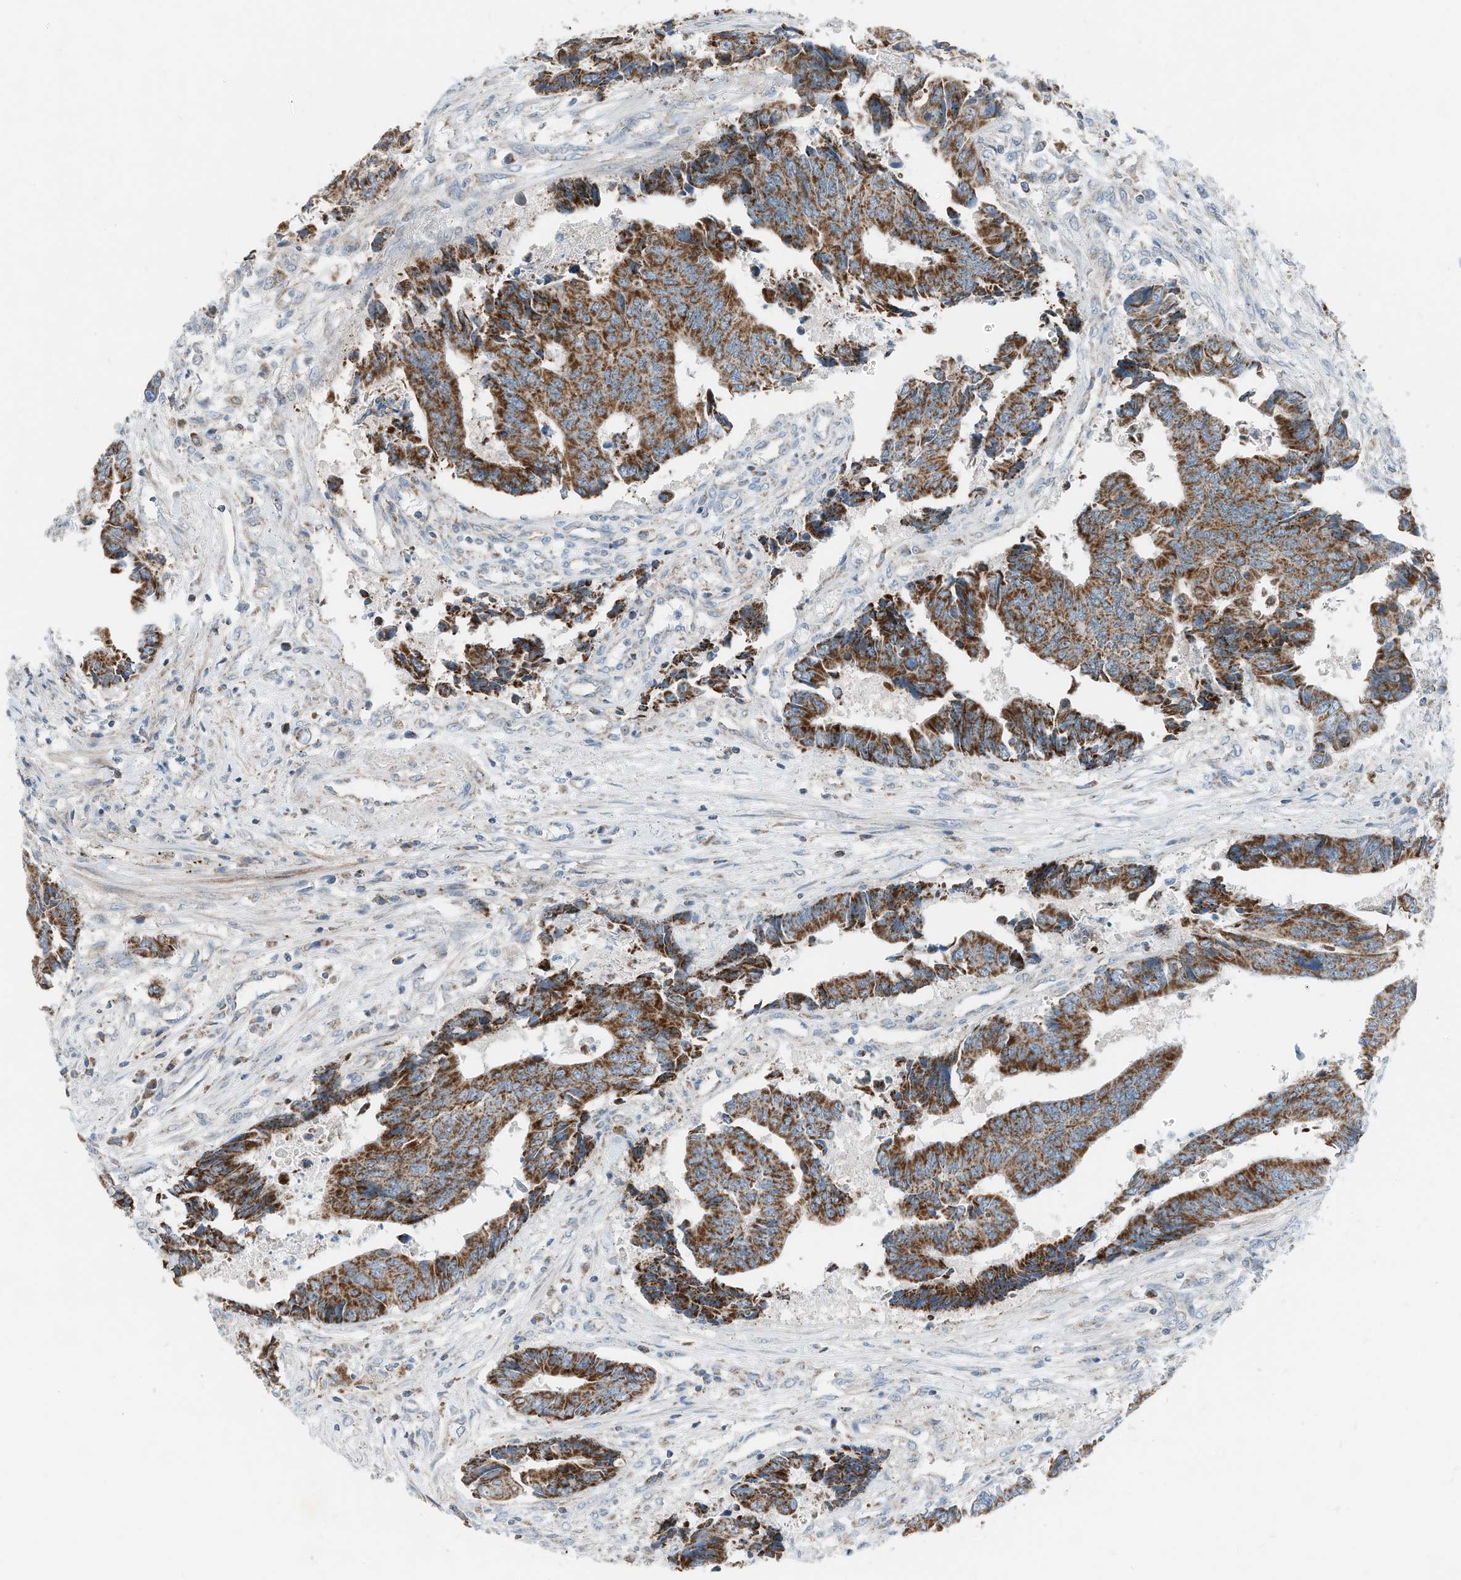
{"staining": {"intensity": "strong", "quantity": ">75%", "location": "cytoplasmic/membranous"}, "tissue": "colorectal cancer", "cell_type": "Tumor cells", "image_type": "cancer", "snomed": [{"axis": "morphology", "description": "Adenocarcinoma, NOS"}, {"axis": "topography", "description": "Rectum"}], "caption": "Strong cytoplasmic/membranous staining is appreciated in about >75% of tumor cells in colorectal adenocarcinoma.", "gene": "RMND1", "patient": {"sex": "male", "age": 84}}